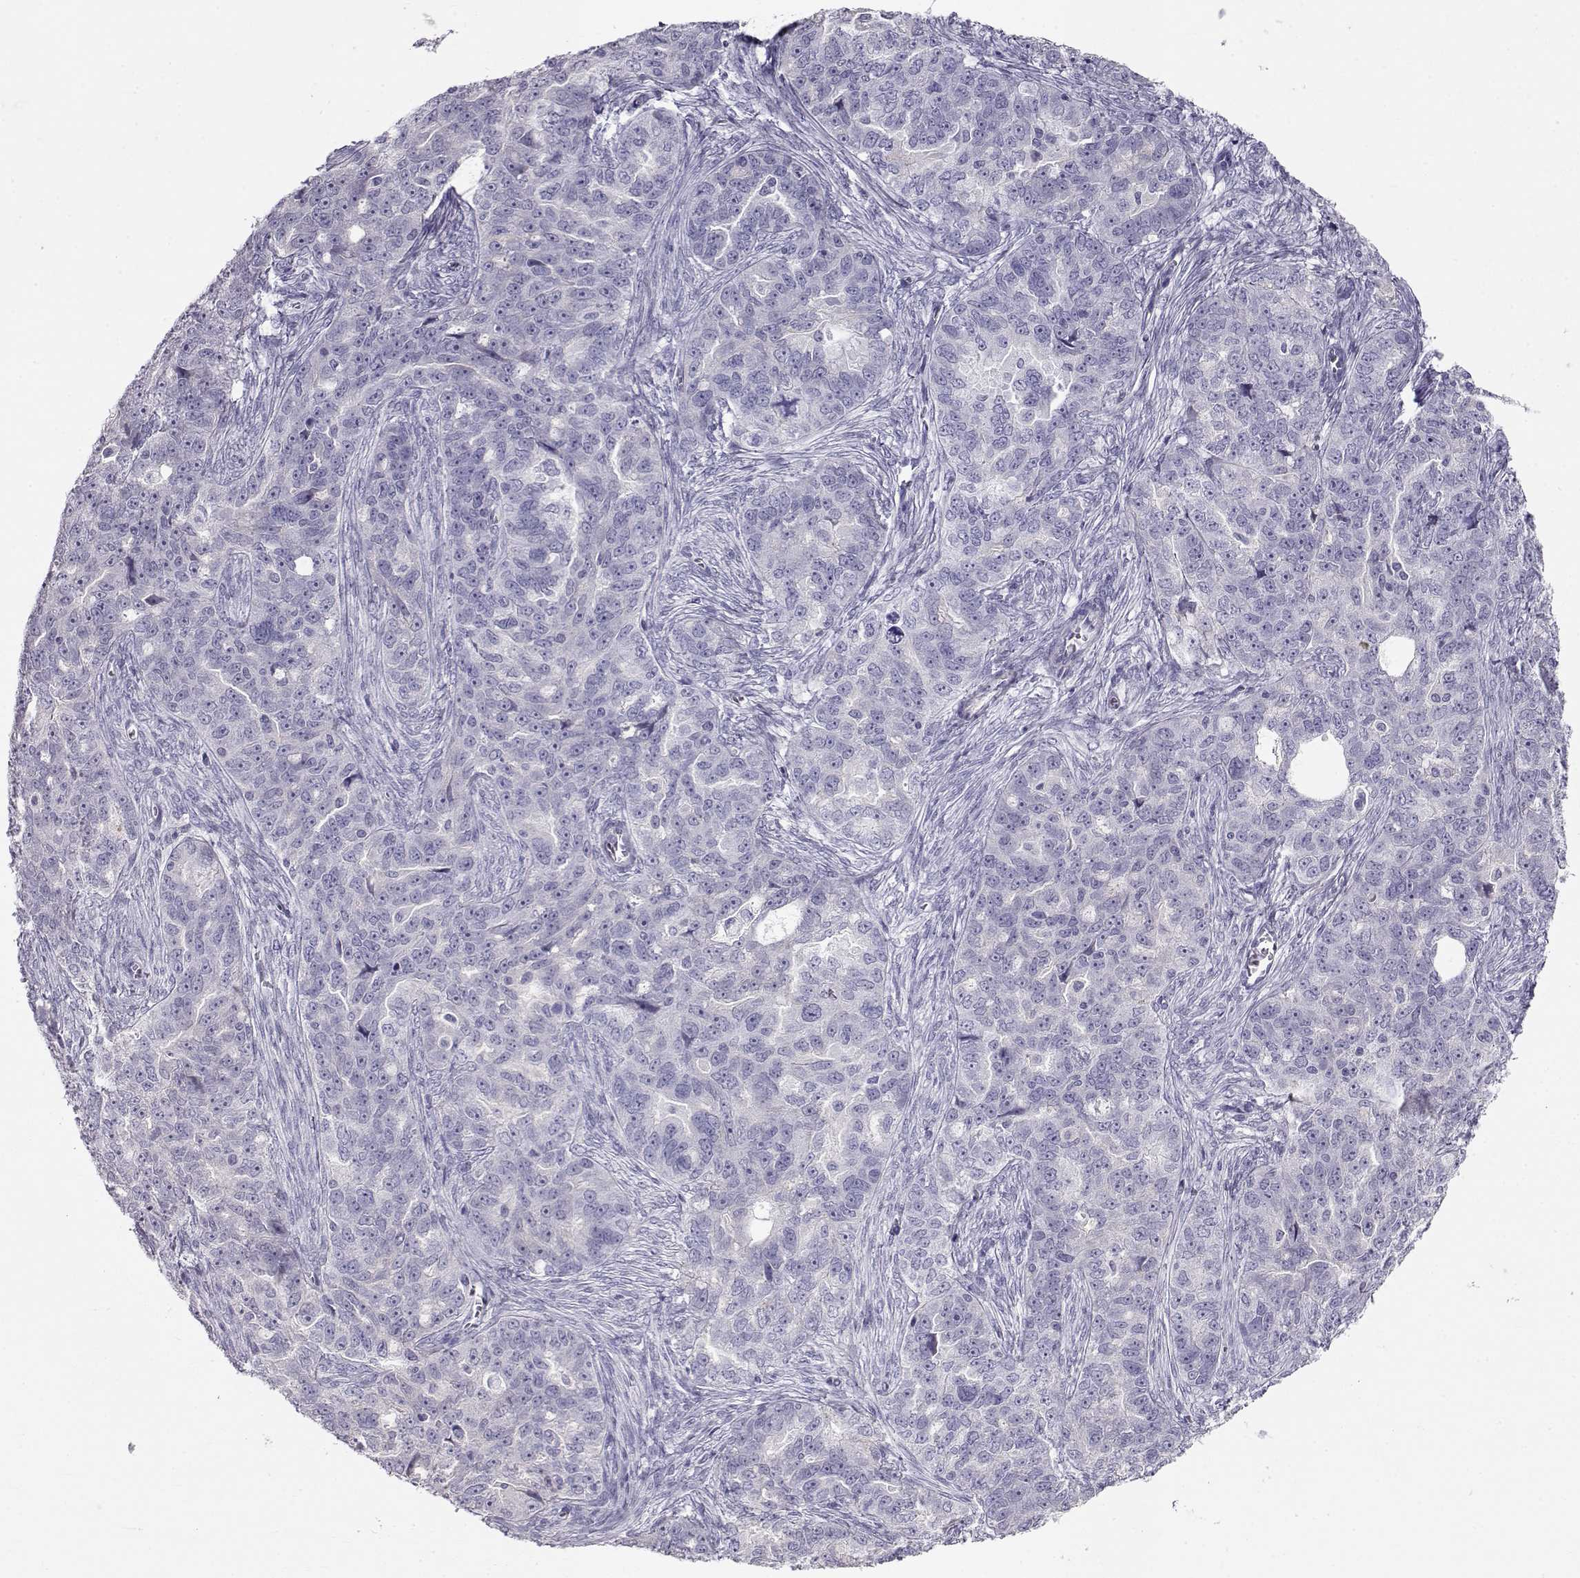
{"staining": {"intensity": "negative", "quantity": "none", "location": "none"}, "tissue": "ovarian cancer", "cell_type": "Tumor cells", "image_type": "cancer", "snomed": [{"axis": "morphology", "description": "Cystadenocarcinoma, serous, NOS"}, {"axis": "topography", "description": "Ovary"}], "caption": "DAB (3,3'-diaminobenzidine) immunohistochemical staining of serous cystadenocarcinoma (ovarian) reveals no significant staining in tumor cells.", "gene": "RD3", "patient": {"sex": "female", "age": 51}}